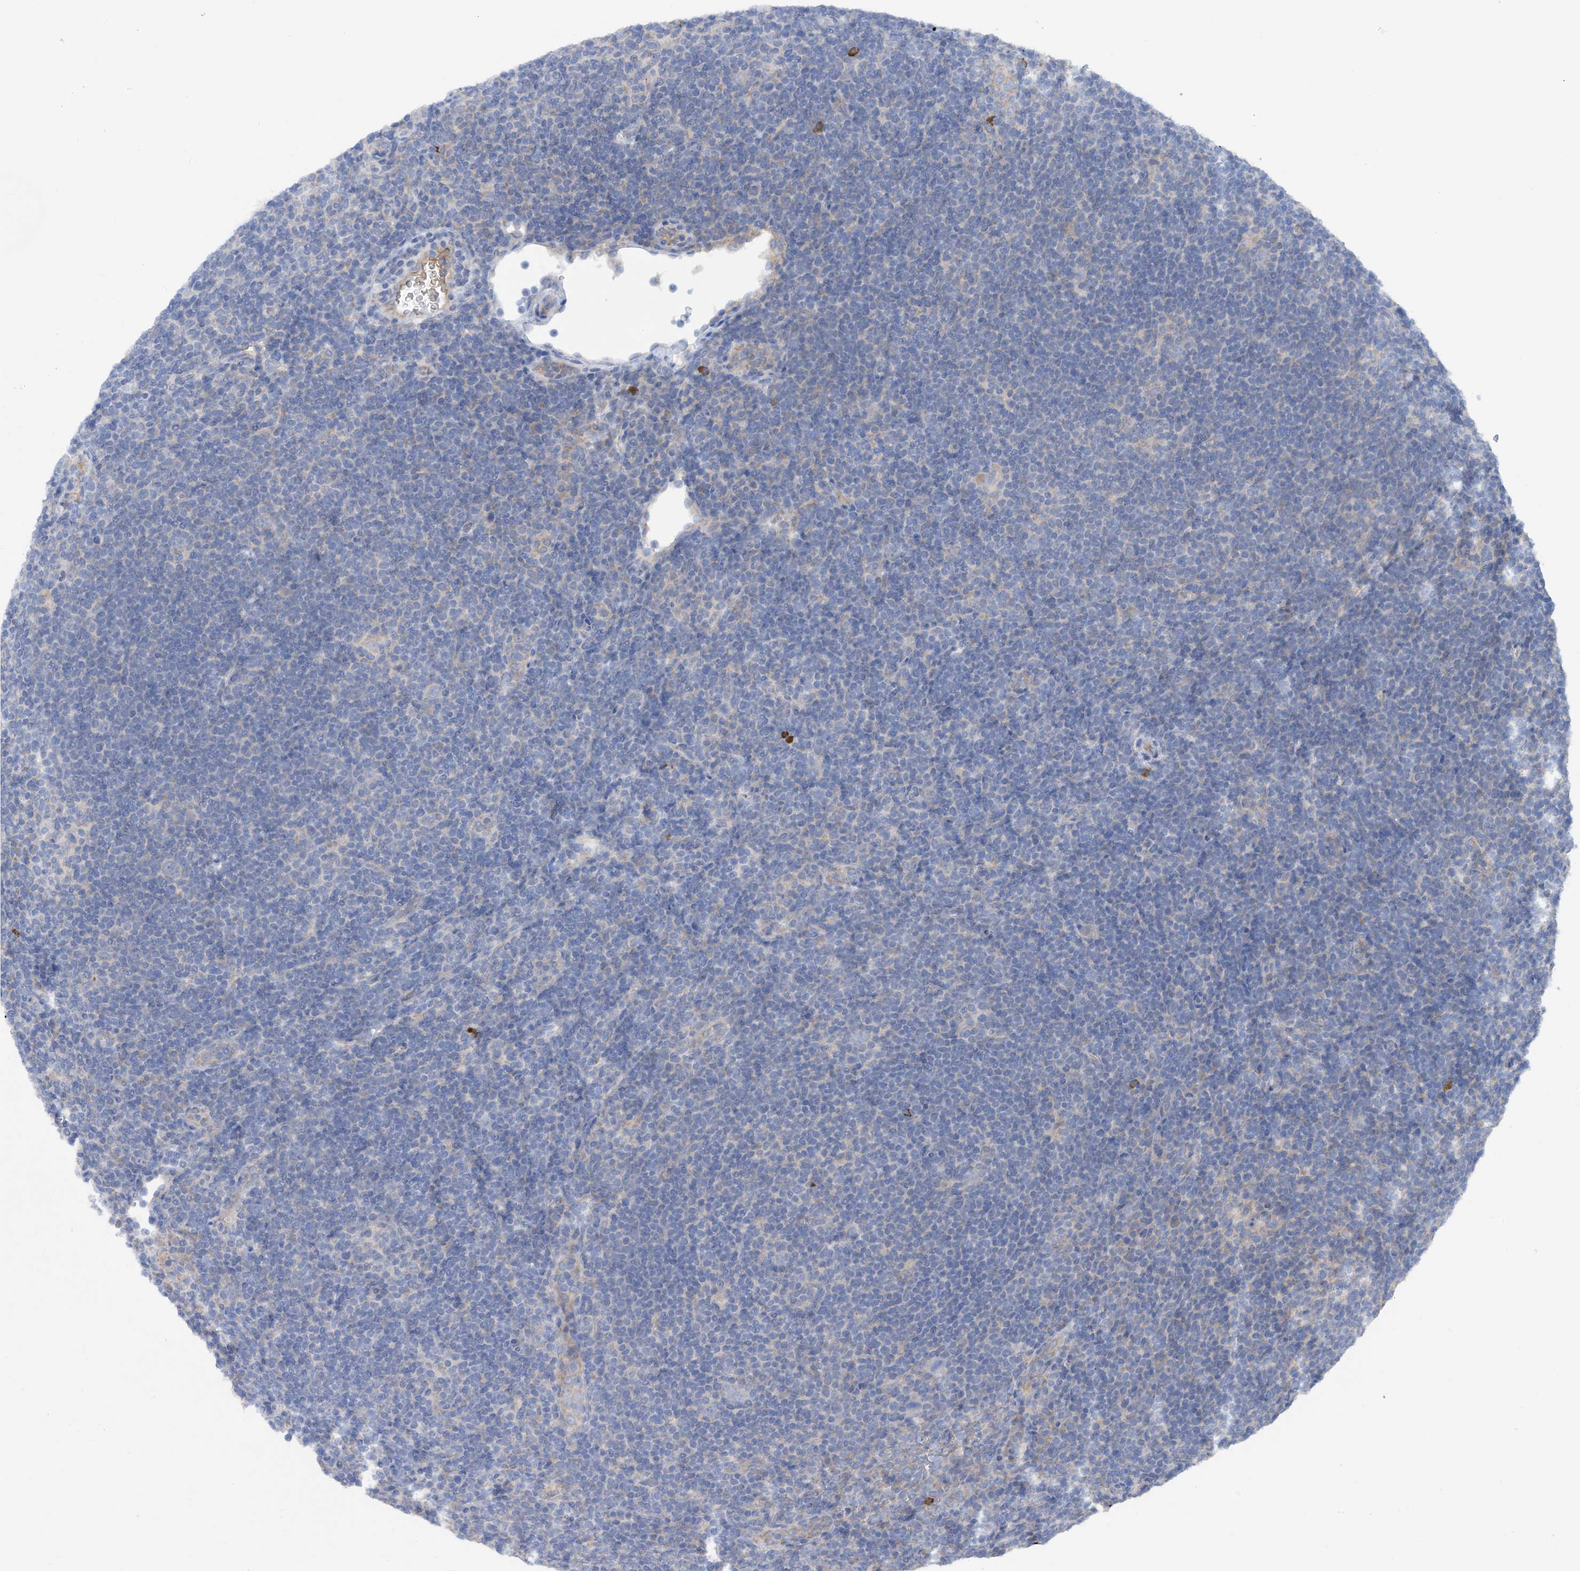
{"staining": {"intensity": "negative", "quantity": "none", "location": "none"}, "tissue": "lymphoma", "cell_type": "Tumor cells", "image_type": "cancer", "snomed": [{"axis": "morphology", "description": "Hodgkin's disease, NOS"}, {"axis": "topography", "description": "Lymph node"}], "caption": "Tumor cells show no significant protein positivity in lymphoma.", "gene": "SLC5A11", "patient": {"sex": "female", "age": 57}}